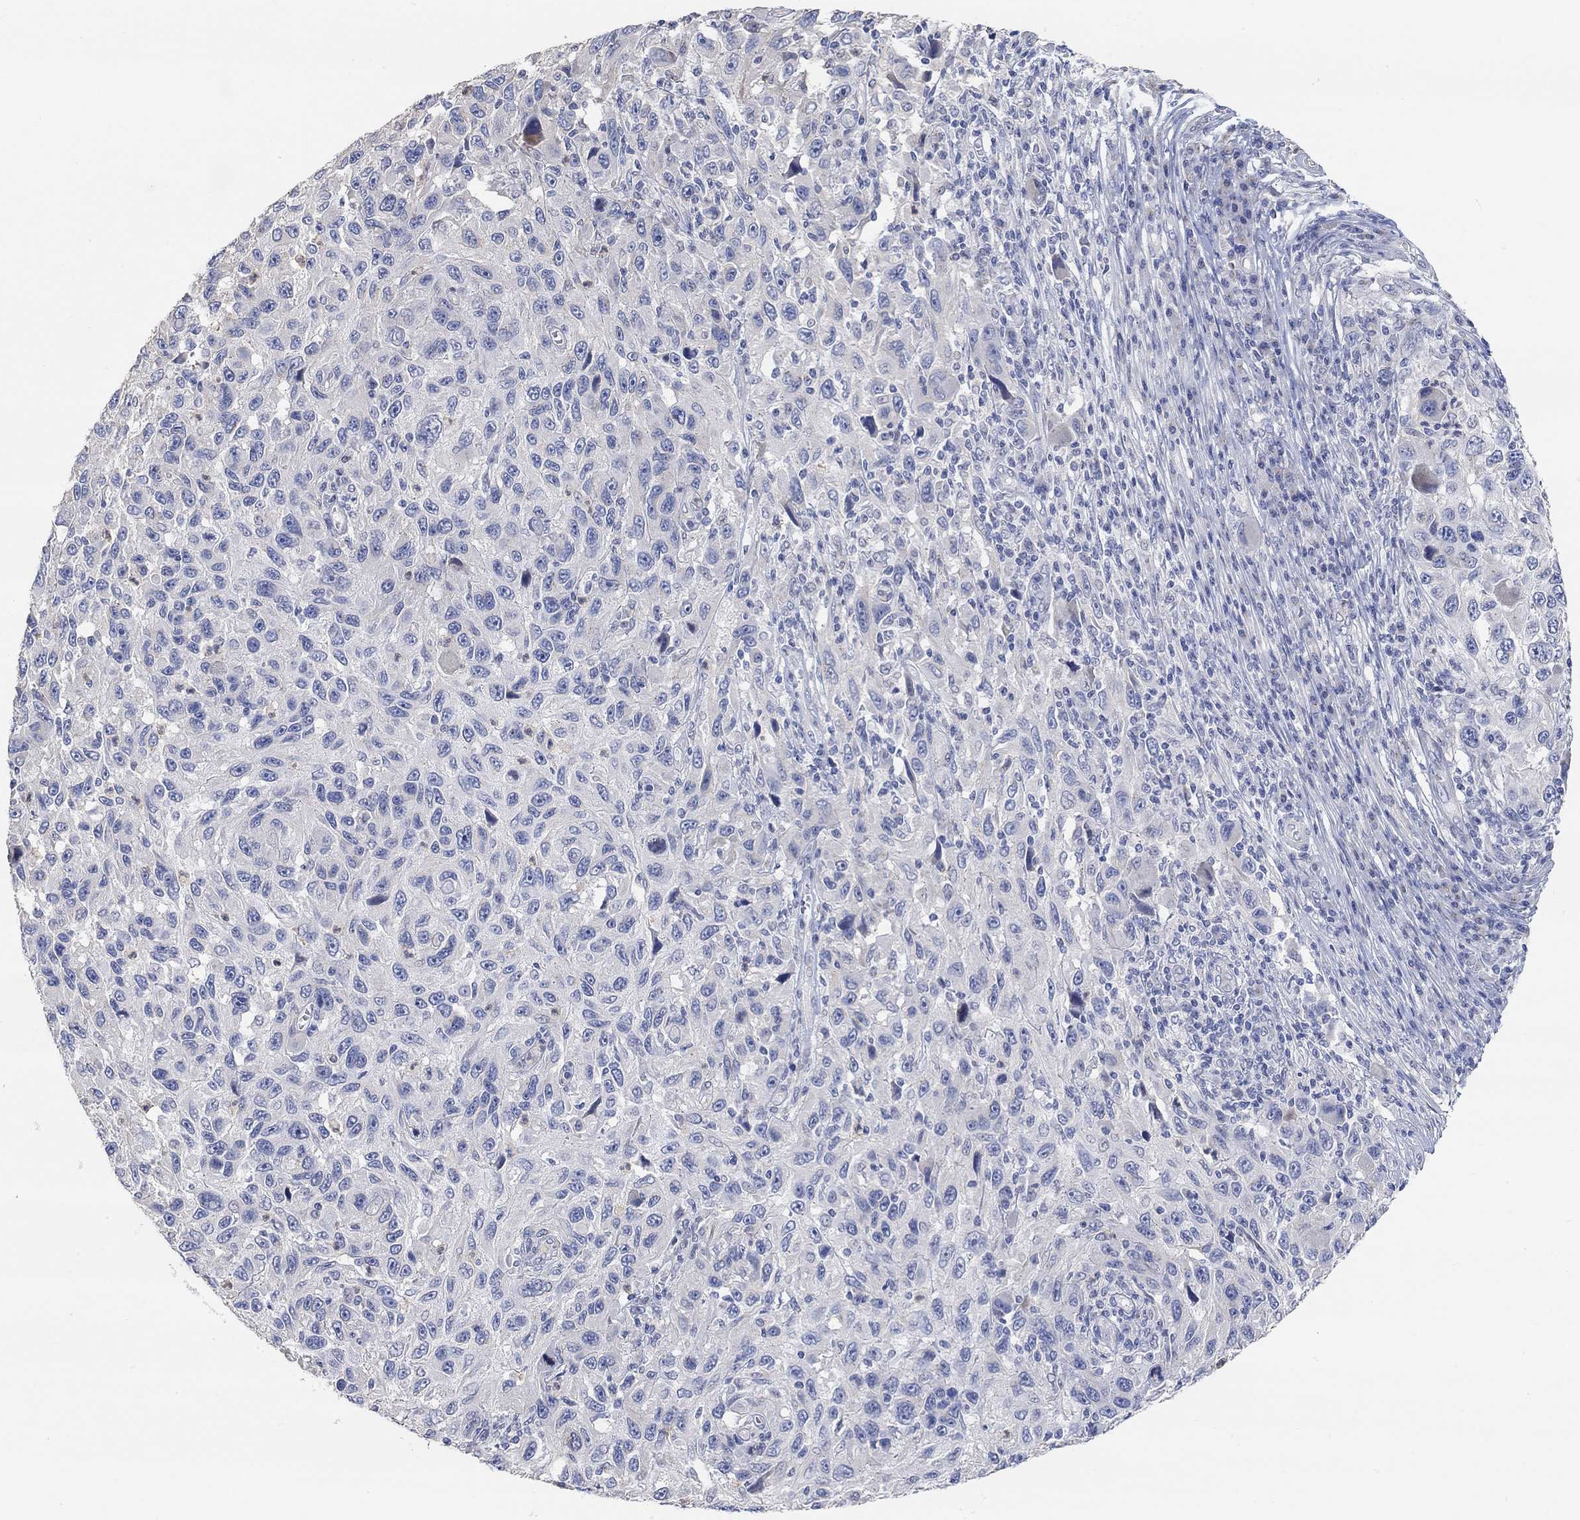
{"staining": {"intensity": "negative", "quantity": "none", "location": "none"}, "tissue": "melanoma", "cell_type": "Tumor cells", "image_type": "cancer", "snomed": [{"axis": "morphology", "description": "Malignant melanoma, NOS"}, {"axis": "topography", "description": "Skin"}], "caption": "Photomicrograph shows no protein expression in tumor cells of melanoma tissue.", "gene": "NLRP14", "patient": {"sex": "male", "age": 53}}